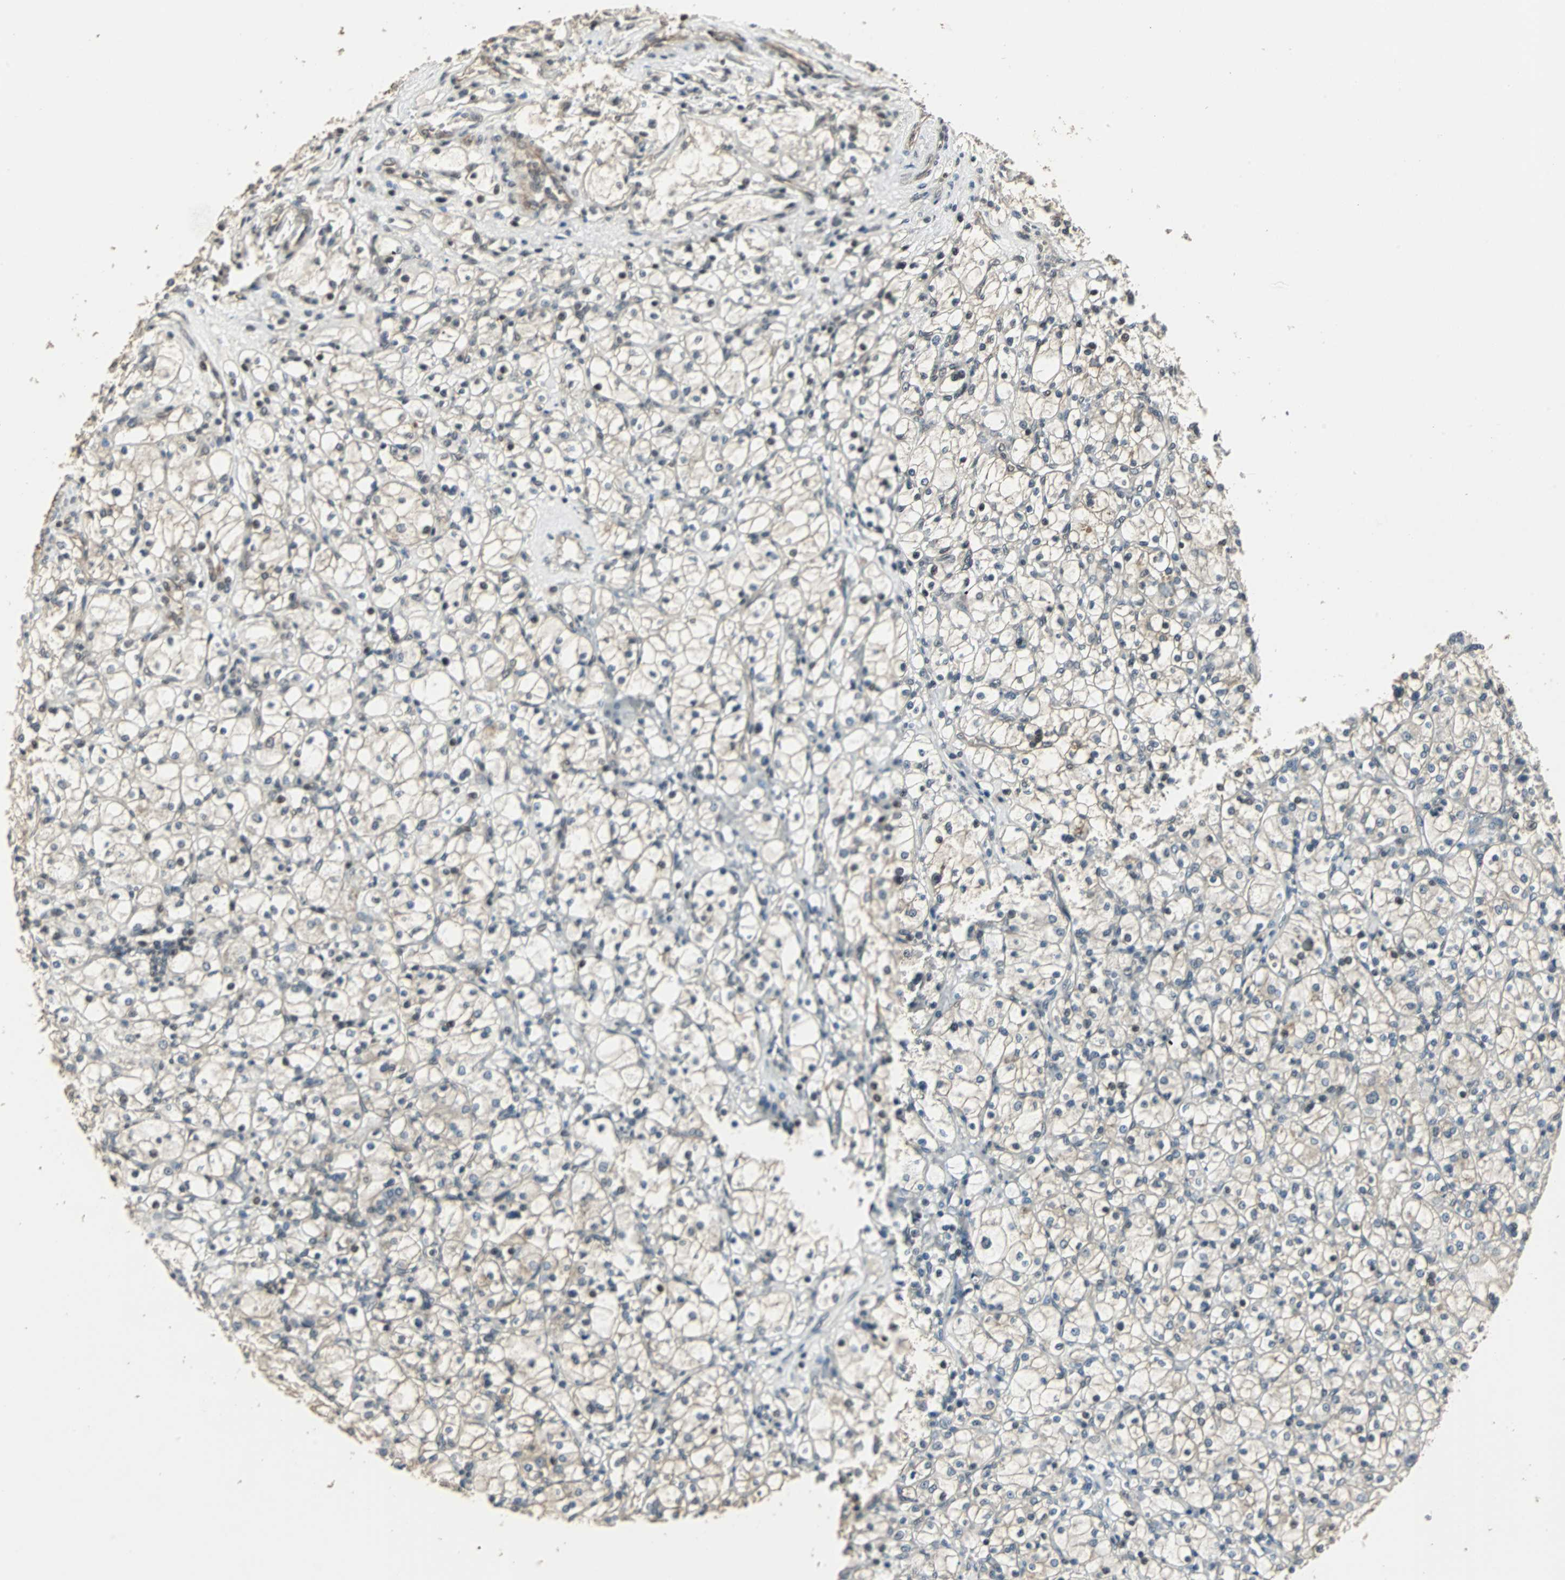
{"staining": {"intensity": "strong", "quantity": ">75%", "location": "nuclear"}, "tissue": "renal cancer", "cell_type": "Tumor cells", "image_type": "cancer", "snomed": [{"axis": "morphology", "description": "Adenocarcinoma, NOS"}, {"axis": "topography", "description": "Kidney"}], "caption": "Brown immunohistochemical staining in human renal cancer (adenocarcinoma) reveals strong nuclear staining in approximately >75% of tumor cells.", "gene": "MED4", "patient": {"sex": "female", "age": 83}}